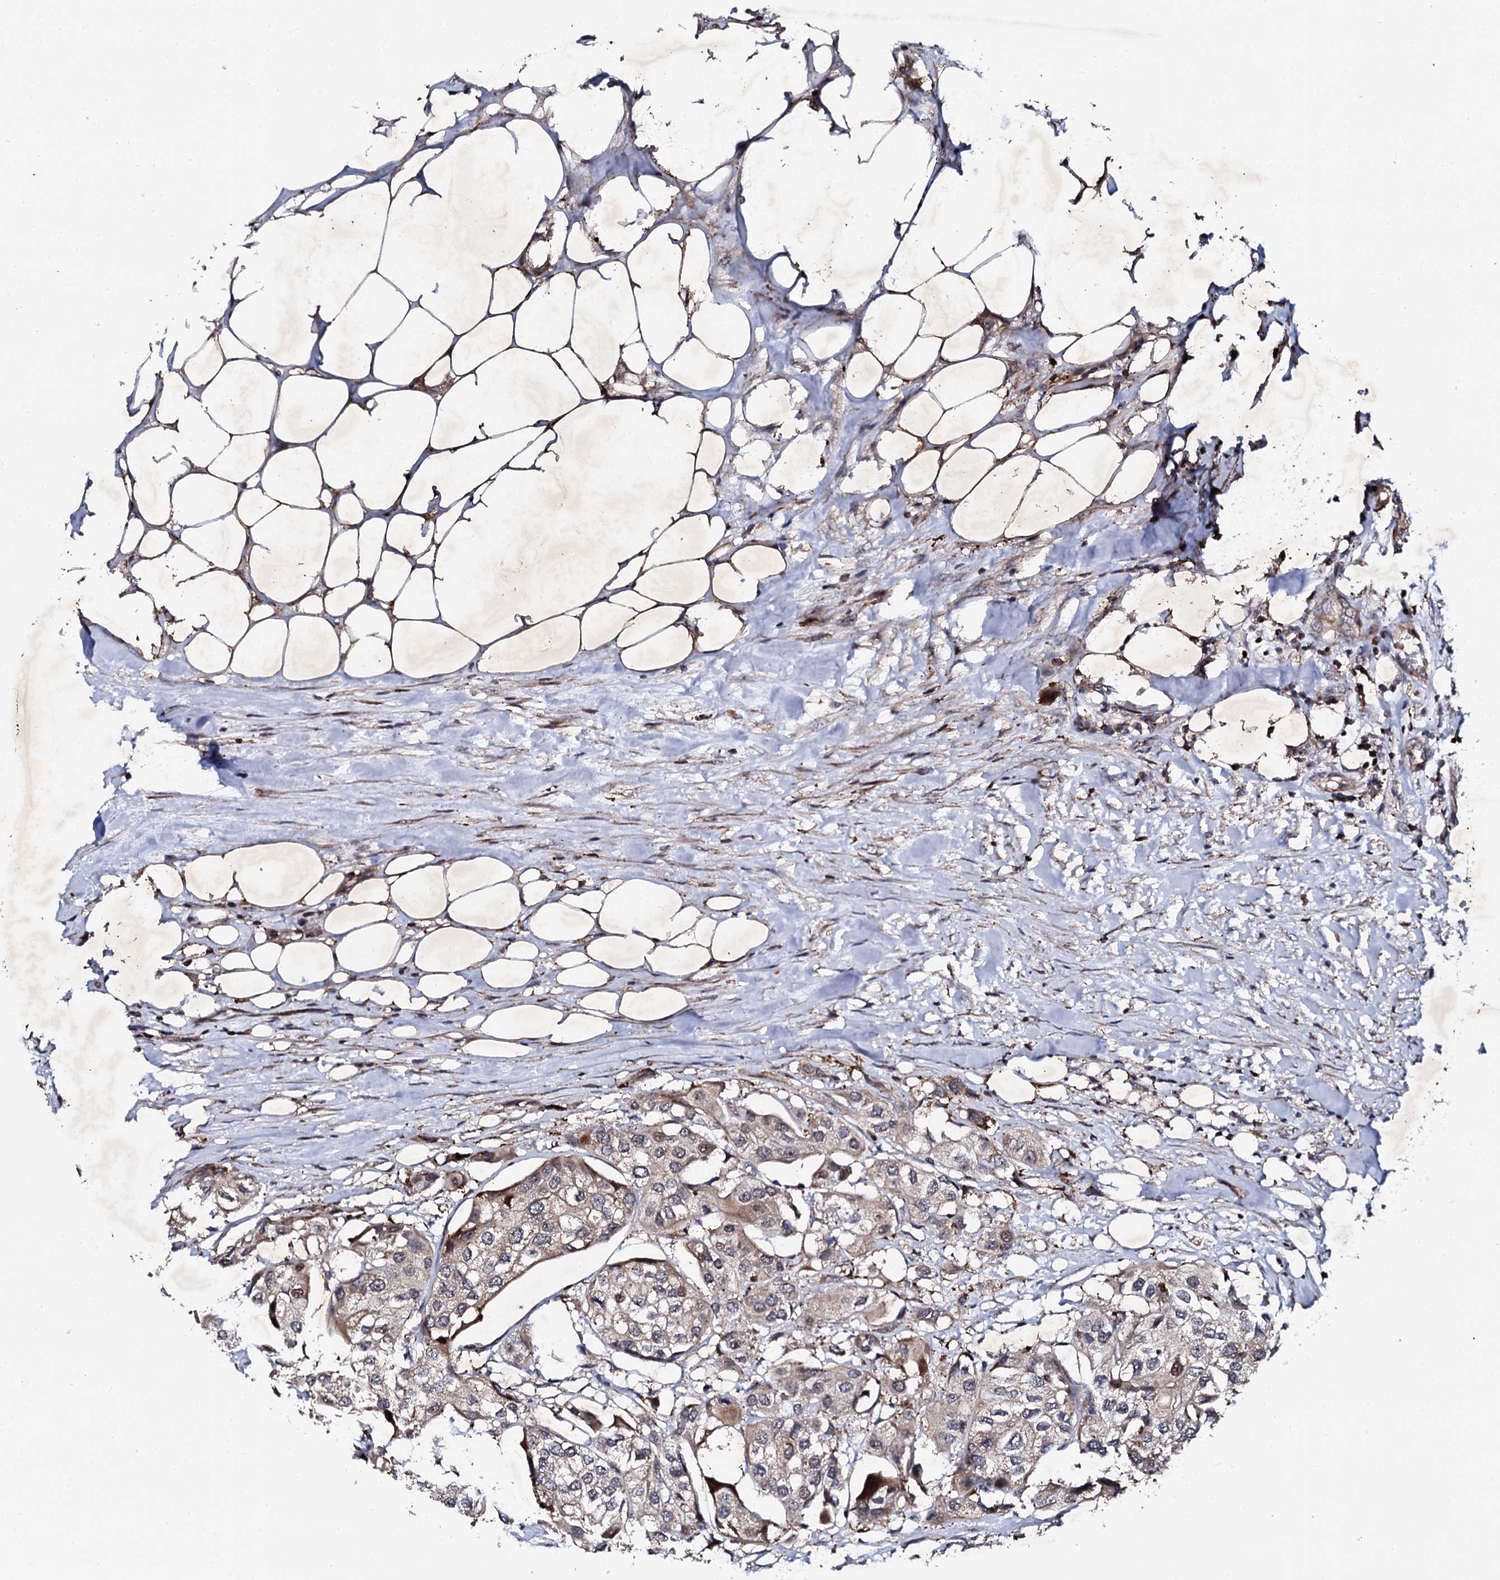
{"staining": {"intensity": "weak", "quantity": "<25%", "location": "cytoplasmic/membranous"}, "tissue": "urothelial cancer", "cell_type": "Tumor cells", "image_type": "cancer", "snomed": [{"axis": "morphology", "description": "Urothelial carcinoma, High grade"}, {"axis": "topography", "description": "Urinary bladder"}], "caption": "High power microscopy photomicrograph of an immunohistochemistry (IHC) photomicrograph of urothelial carcinoma (high-grade), revealing no significant positivity in tumor cells.", "gene": "GTPBP4", "patient": {"sex": "male", "age": 64}}